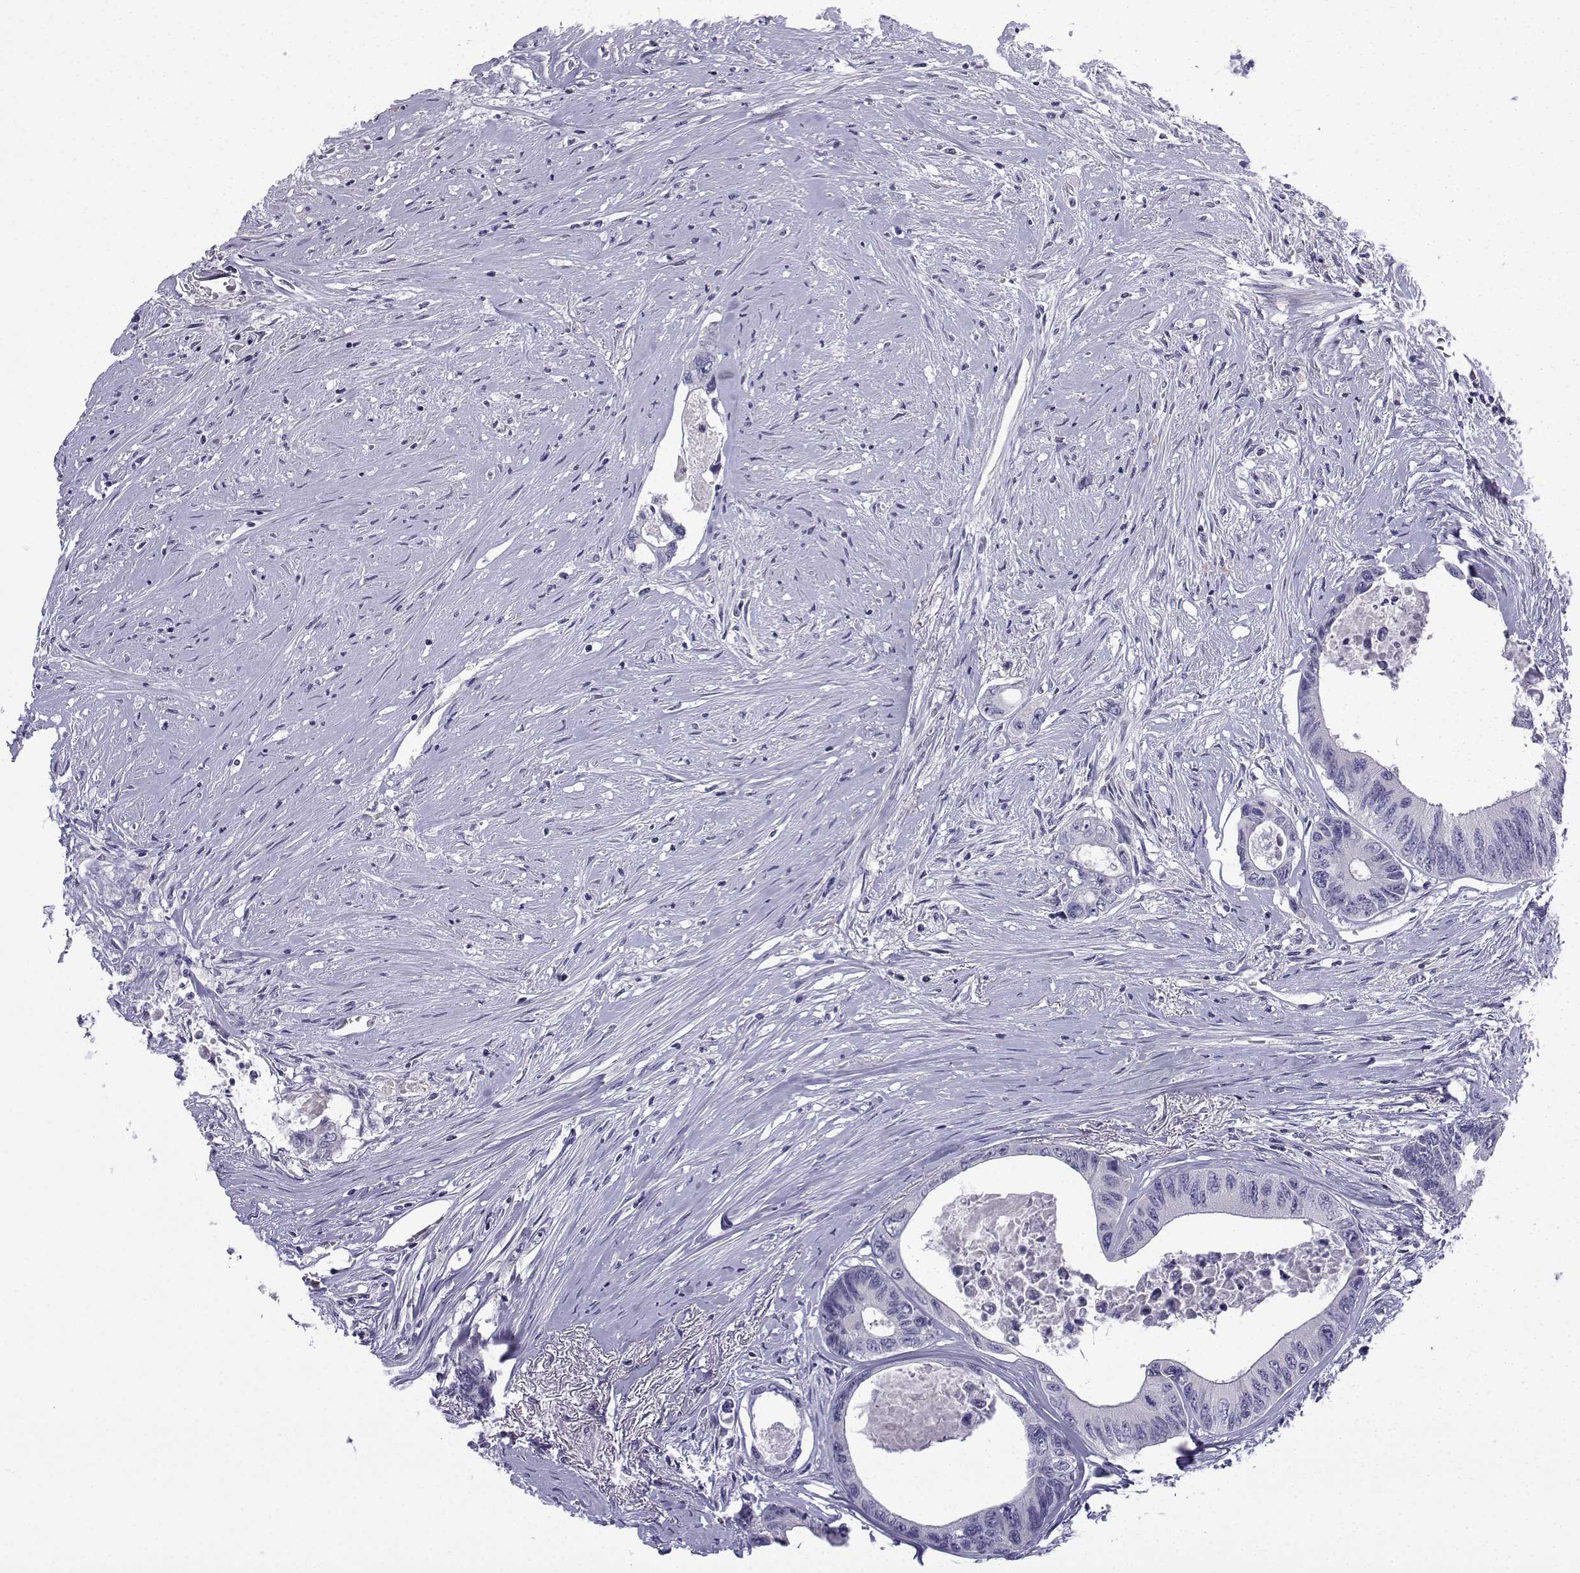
{"staining": {"intensity": "negative", "quantity": "none", "location": "none"}, "tissue": "colorectal cancer", "cell_type": "Tumor cells", "image_type": "cancer", "snomed": [{"axis": "morphology", "description": "Adenocarcinoma, NOS"}, {"axis": "topography", "description": "Rectum"}], "caption": "This micrograph is of colorectal cancer stained with IHC to label a protein in brown with the nuclei are counter-stained blue. There is no positivity in tumor cells. Brightfield microscopy of IHC stained with DAB (3,3'-diaminobenzidine) (brown) and hematoxylin (blue), captured at high magnification.", "gene": "SPACA7", "patient": {"sex": "male", "age": 59}}